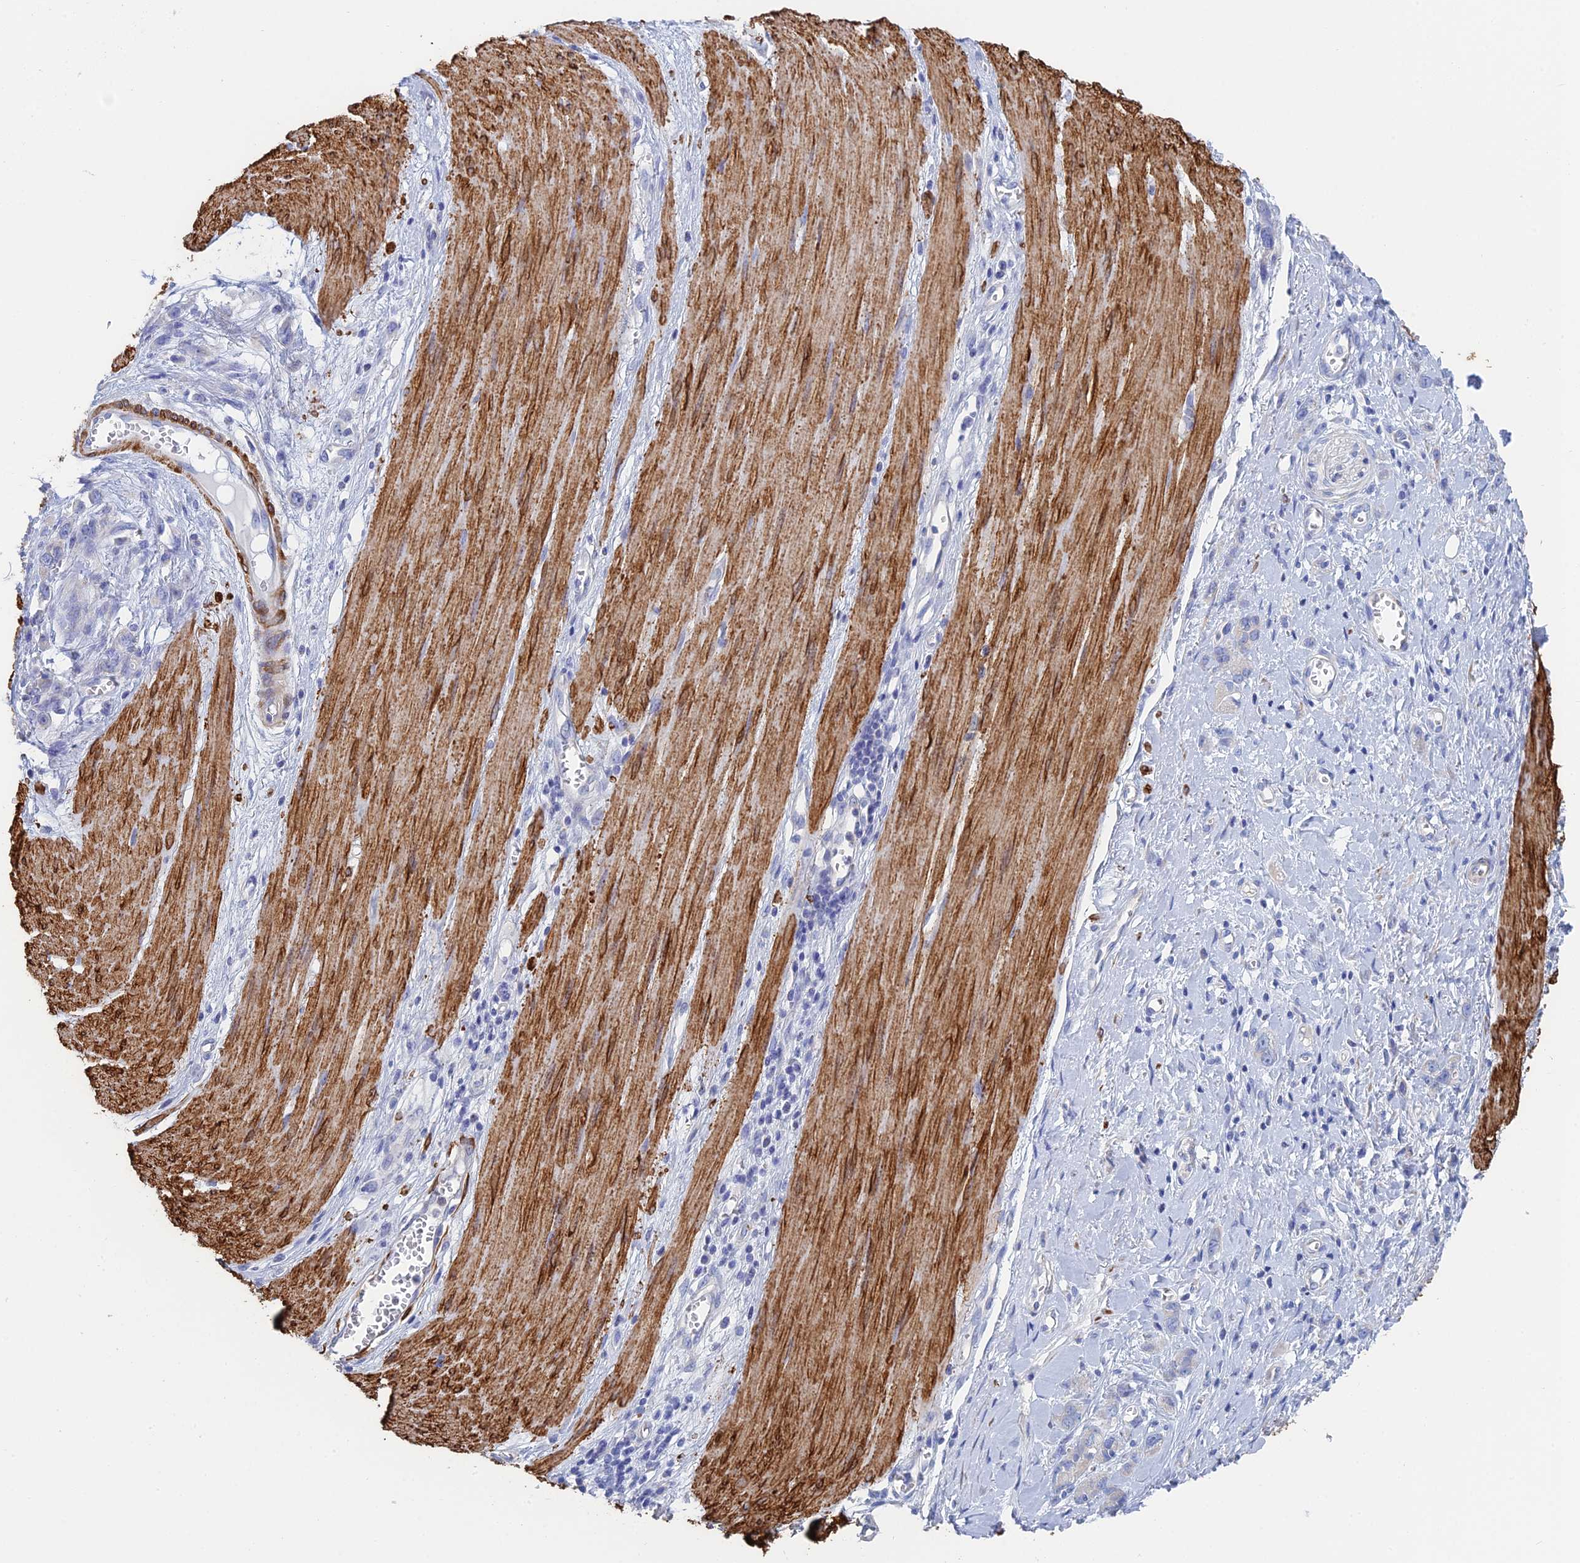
{"staining": {"intensity": "negative", "quantity": "none", "location": "none"}, "tissue": "stomach cancer", "cell_type": "Tumor cells", "image_type": "cancer", "snomed": [{"axis": "morphology", "description": "Adenocarcinoma, NOS"}, {"axis": "topography", "description": "Stomach"}], "caption": "The image demonstrates no staining of tumor cells in stomach cancer (adenocarcinoma).", "gene": "PCDHA8", "patient": {"sex": "female", "age": 76}}